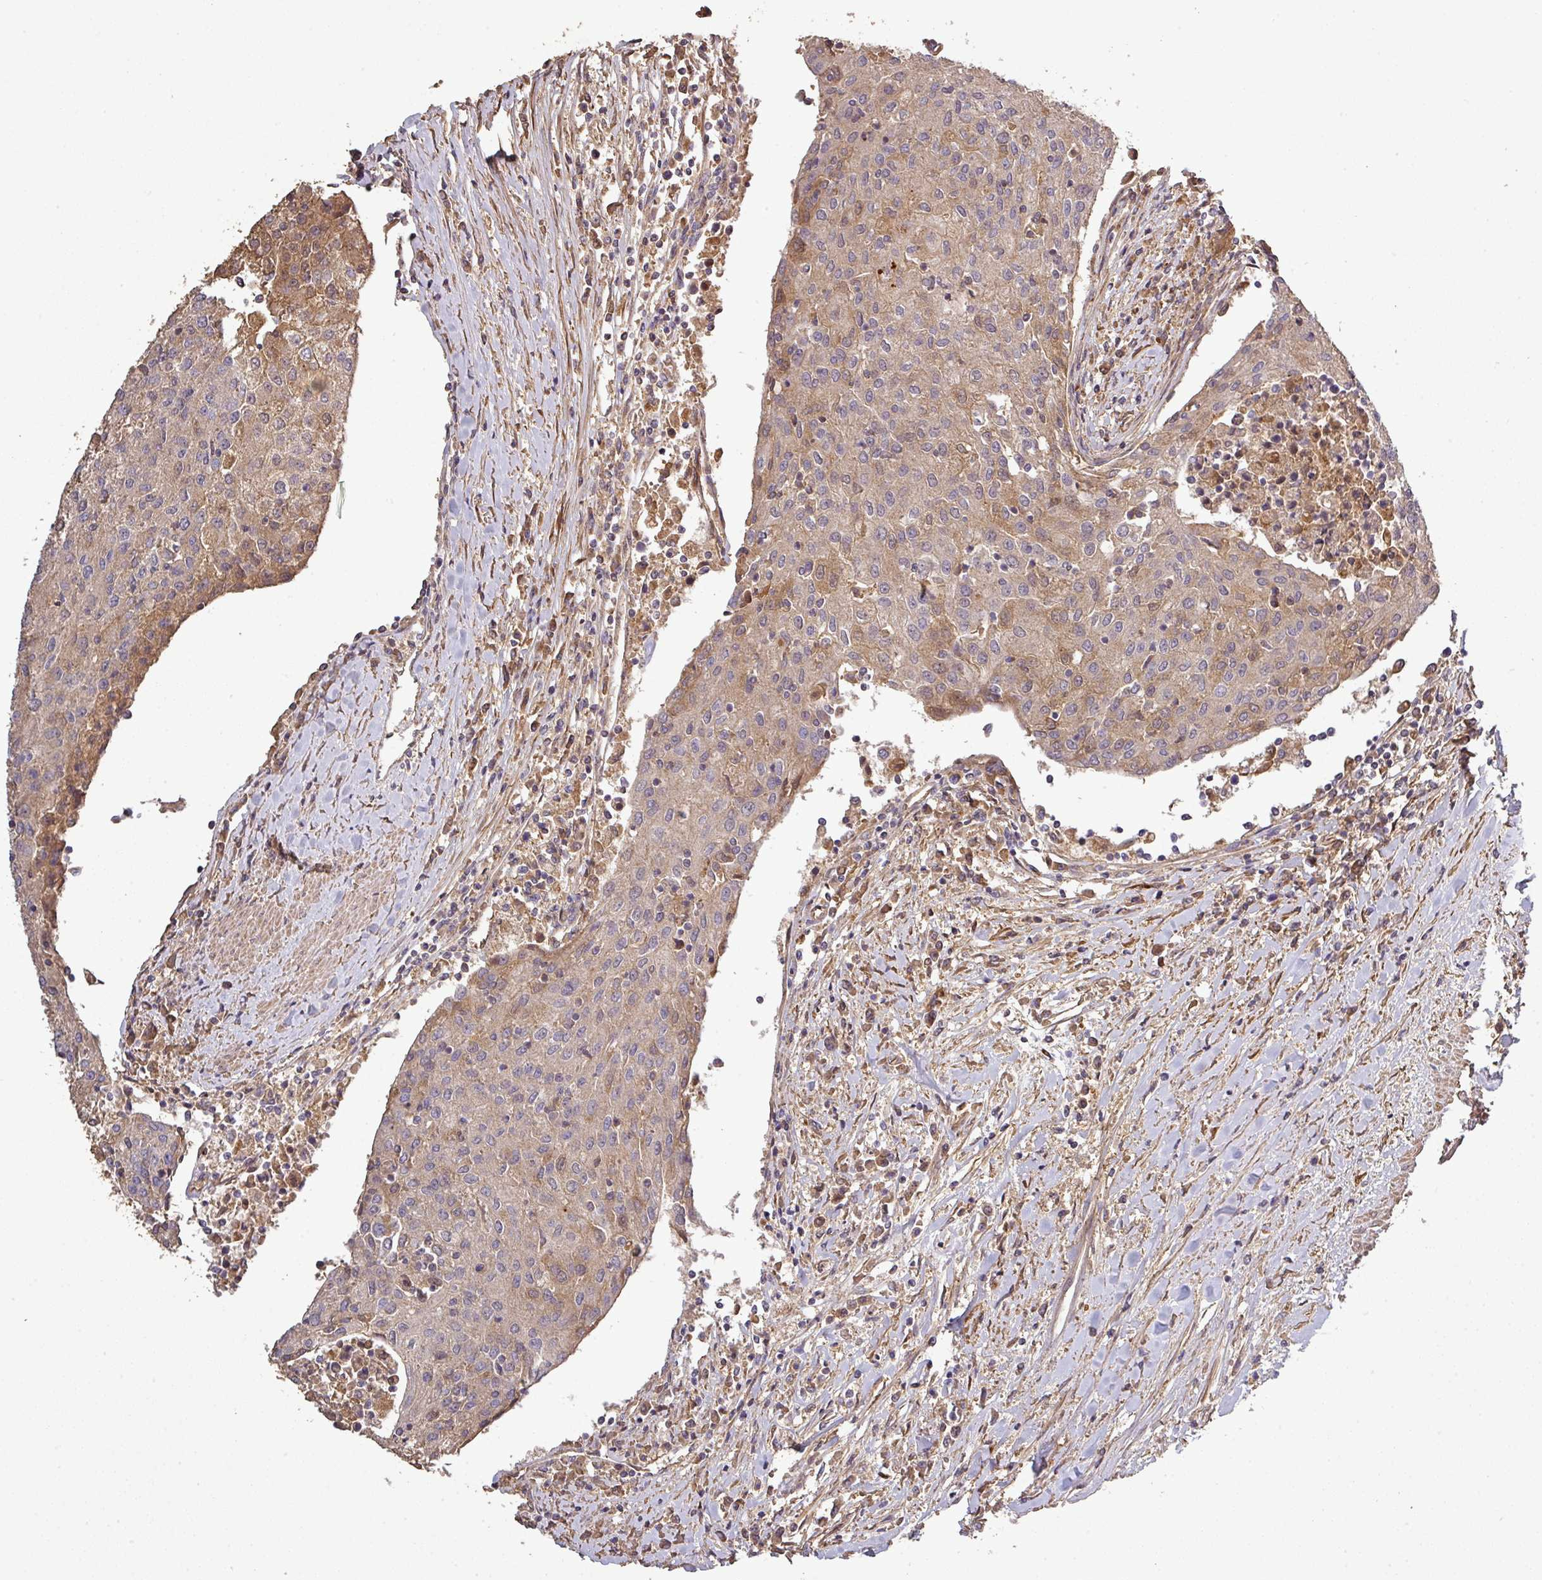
{"staining": {"intensity": "moderate", "quantity": "<25%", "location": "cytoplasmic/membranous"}, "tissue": "urothelial cancer", "cell_type": "Tumor cells", "image_type": "cancer", "snomed": [{"axis": "morphology", "description": "Urothelial carcinoma, High grade"}, {"axis": "topography", "description": "Urinary bladder"}], "caption": "Immunohistochemistry (IHC) staining of urothelial cancer, which reveals low levels of moderate cytoplasmic/membranous expression in approximately <25% of tumor cells indicating moderate cytoplasmic/membranous protein positivity. The staining was performed using DAB (3,3'-diaminobenzidine) (brown) for protein detection and nuclei were counterstained in hematoxylin (blue).", "gene": "ISLR", "patient": {"sex": "female", "age": 85}}